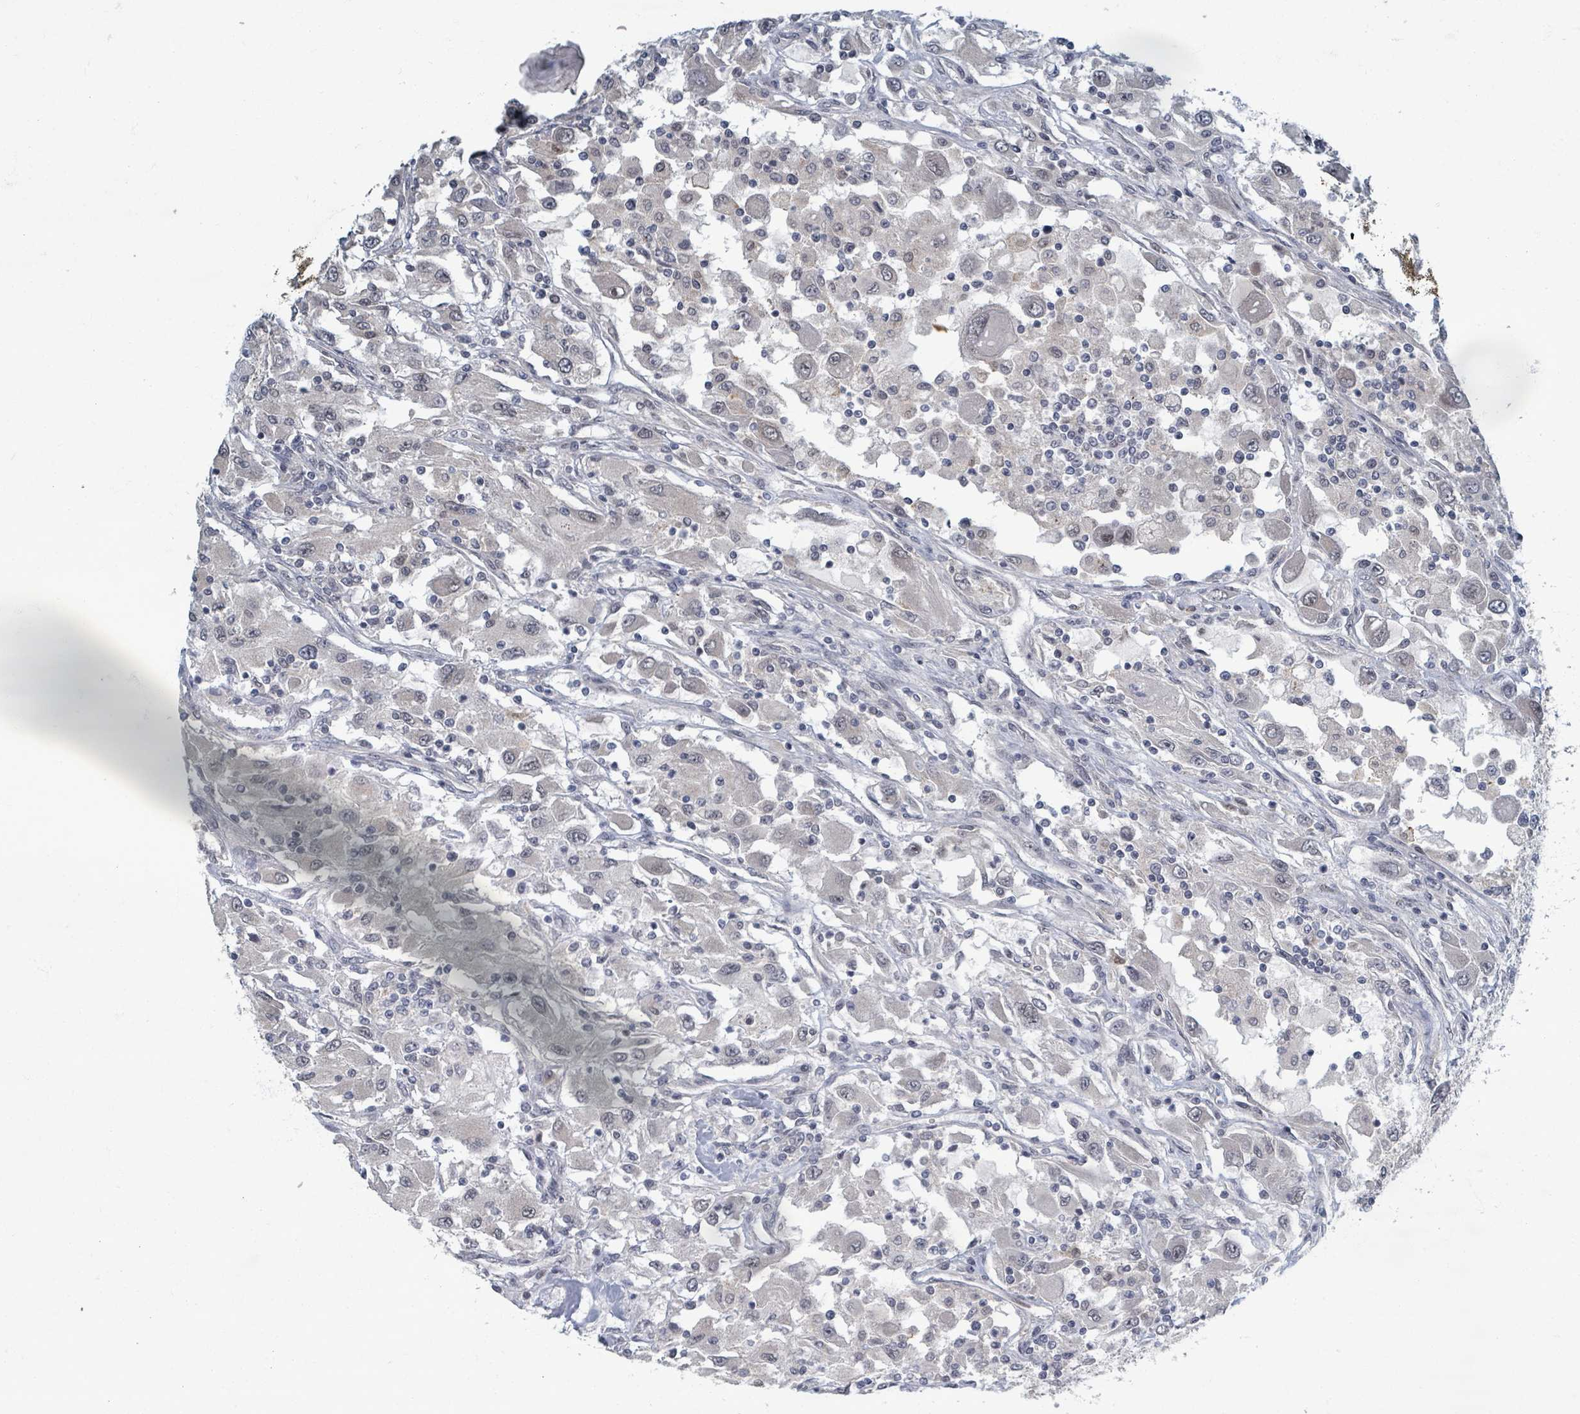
{"staining": {"intensity": "negative", "quantity": "none", "location": "none"}, "tissue": "renal cancer", "cell_type": "Tumor cells", "image_type": "cancer", "snomed": [{"axis": "morphology", "description": "Adenocarcinoma, NOS"}, {"axis": "topography", "description": "Kidney"}], "caption": "The immunohistochemistry micrograph has no significant staining in tumor cells of renal cancer tissue.", "gene": "INTS15", "patient": {"sex": "female", "age": 67}}